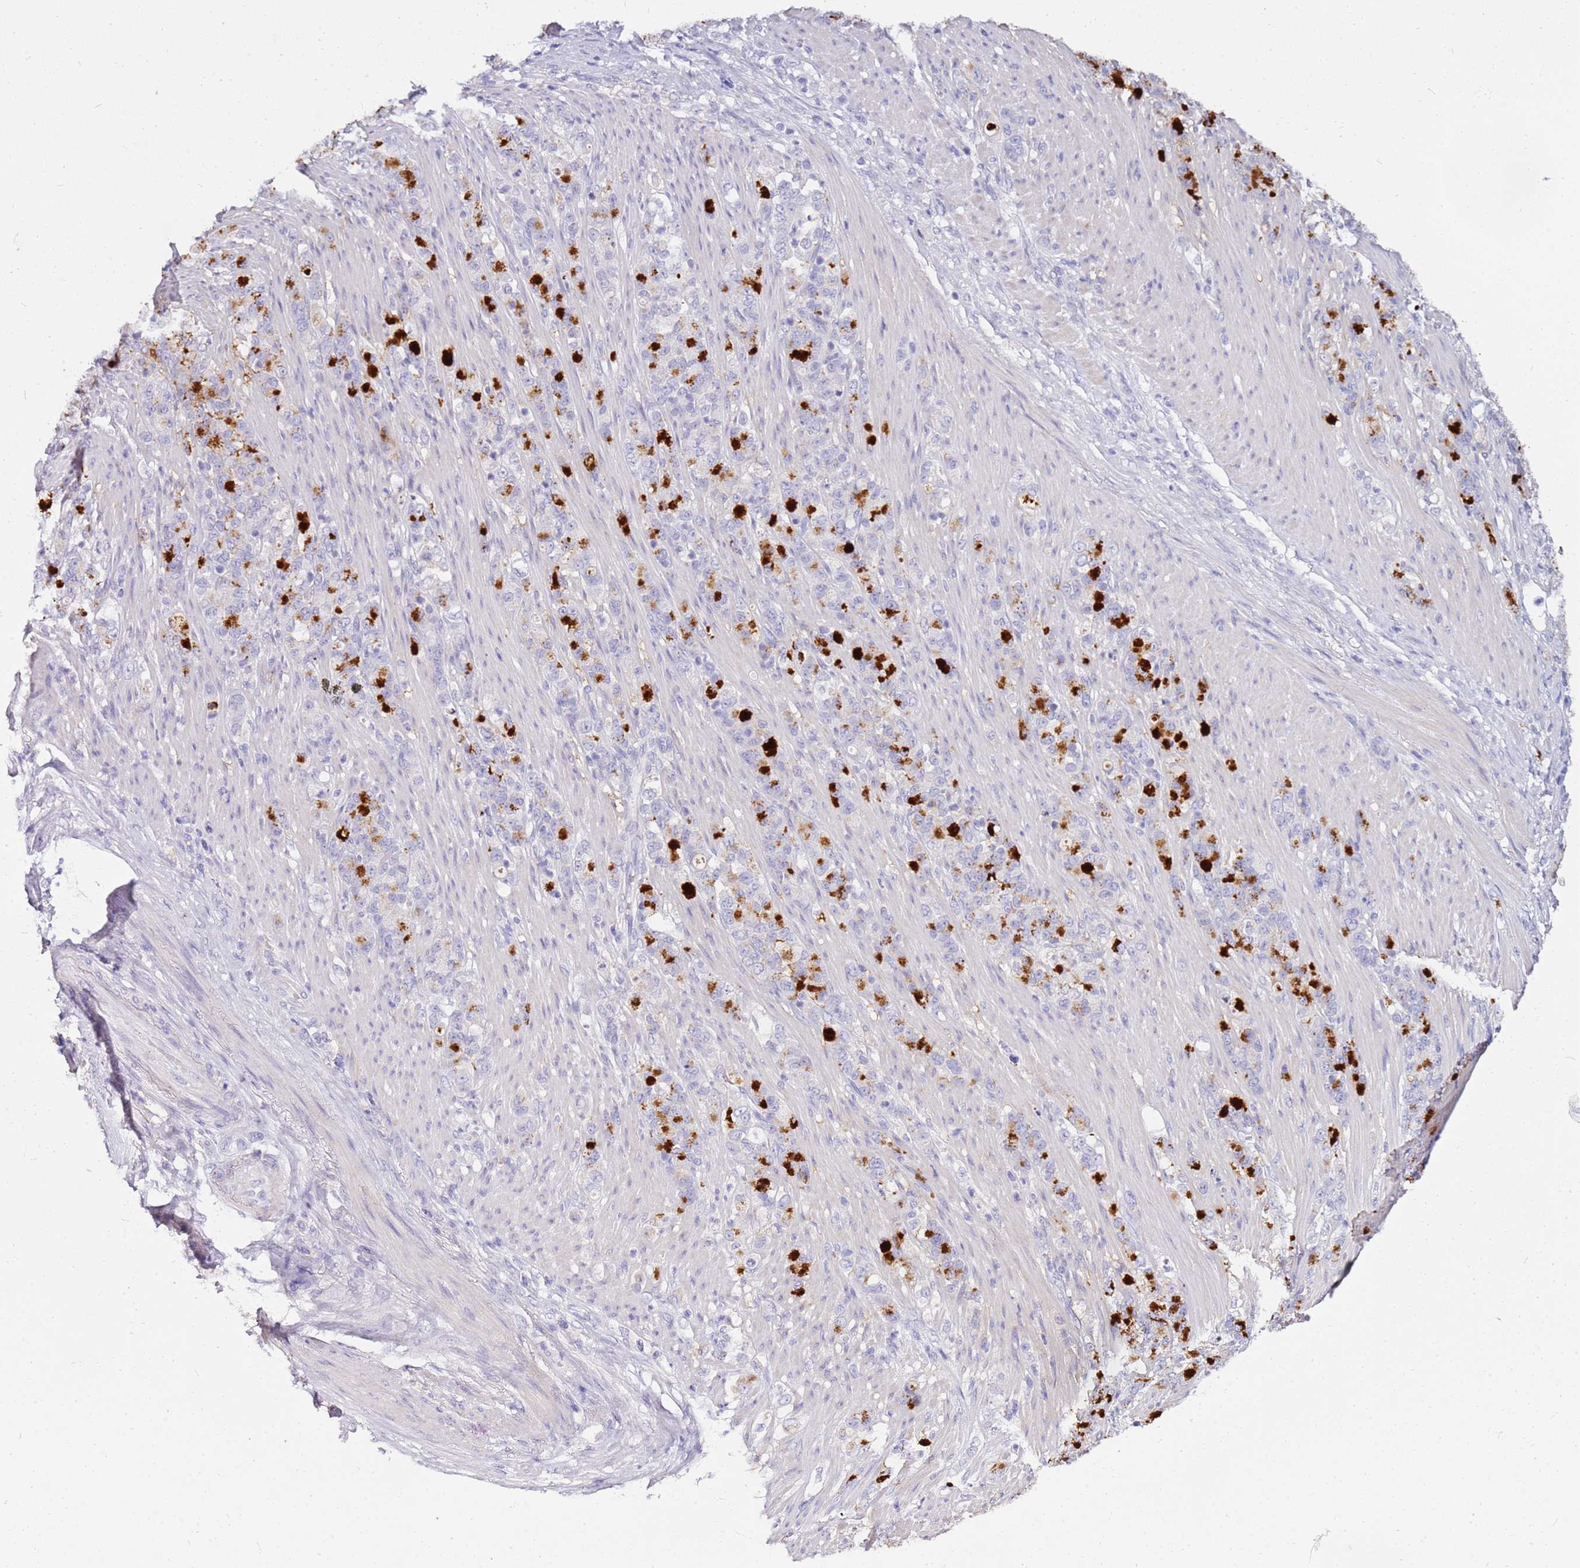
{"staining": {"intensity": "strong", "quantity": "<25%", "location": "cytoplasmic/membranous"}, "tissue": "stomach cancer", "cell_type": "Tumor cells", "image_type": "cancer", "snomed": [{"axis": "morphology", "description": "Normal tissue, NOS"}, {"axis": "morphology", "description": "Adenocarcinoma, NOS"}, {"axis": "topography", "description": "Stomach"}], "caption": "Immunohistochemical staining of stomach cancer demonstrates medium levels of strong cytoplasmic/membranous protein expression in about <25% of tumor cells. (Brightfield microscopy of DAB IHC at high magnification).", "gene": "DCDC2B", "patient": {"sex": "female", "age": 79}}